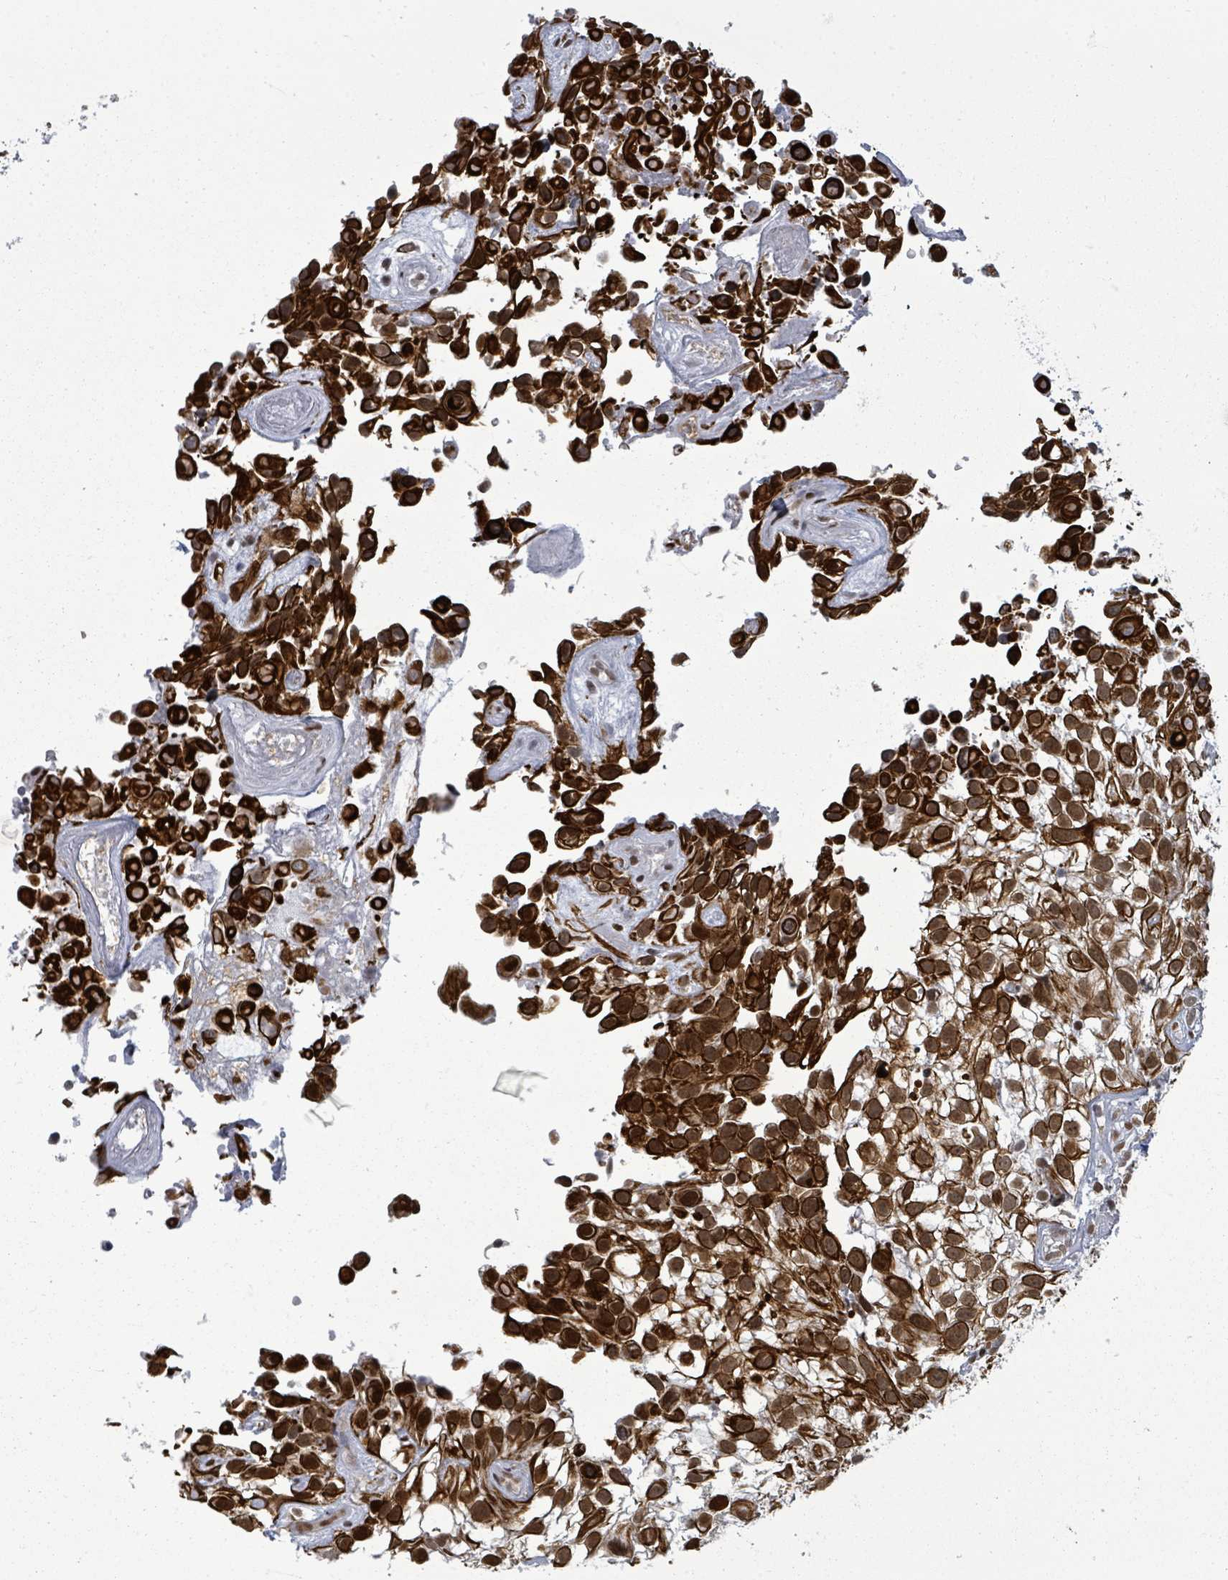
{"staining": {"intensity": "strong", "quantity": ">75%", "location": "cytoplasmic/membranous,nuclear"}, "tissue": "urothelial cancer", "cell_type": "Tumor cells", "image_type": "cancer", "snomed": [{"axis": "morphology", "description": "Urothelial carcinoma, High grade"}, {"axis": "topography", "description": "Urinary bladder"}], "caption": "Human urothelial carcinoma (high-grade) stained for a protein (brown) demonstrates strong cytoplasmic/membranous and nuclear positive expression in about >75% of tumor cells.", "gene": "ERCC5", "patient": {"sex": "male", "age": 56}}